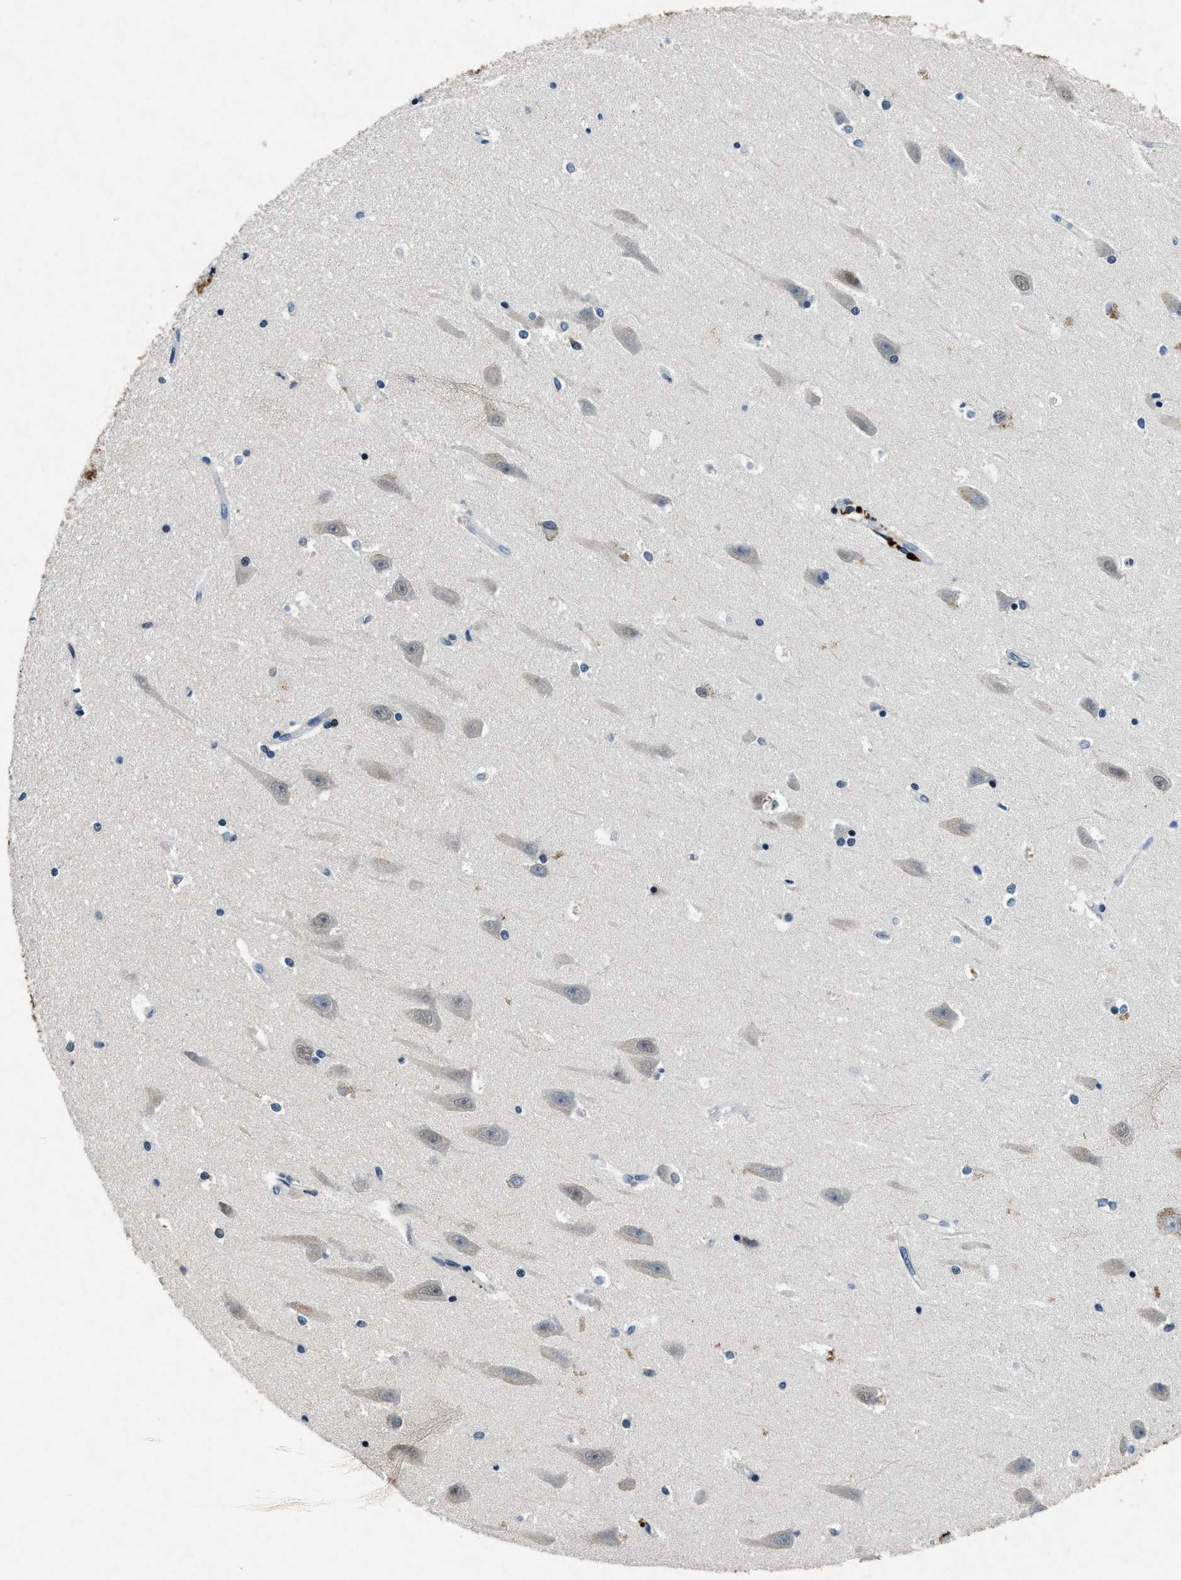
{"staining": {"intensity": "moderate", "quantity": "<25%", "location": "nuclear"}, "tissue": "hippocampus", "cell_type": "Glial cells", "image_type": "normal", "snomed": [{"axis": "morphology", "description": "Normal tissue, NOS"}, {"axis": "topography", "description": "Hippocampus"}], "caption": "DAB (3,3'-diaminobenzidine) immunohistochemical staining of benign hippocampus exhibits moderate nuclear protein staining in approximately <25% of glial cells. (Brightfield microscopy of DAB IHC at high magnification).", "gene": "PHLDA1", "patient": {"sex": "male", "age": 45}}